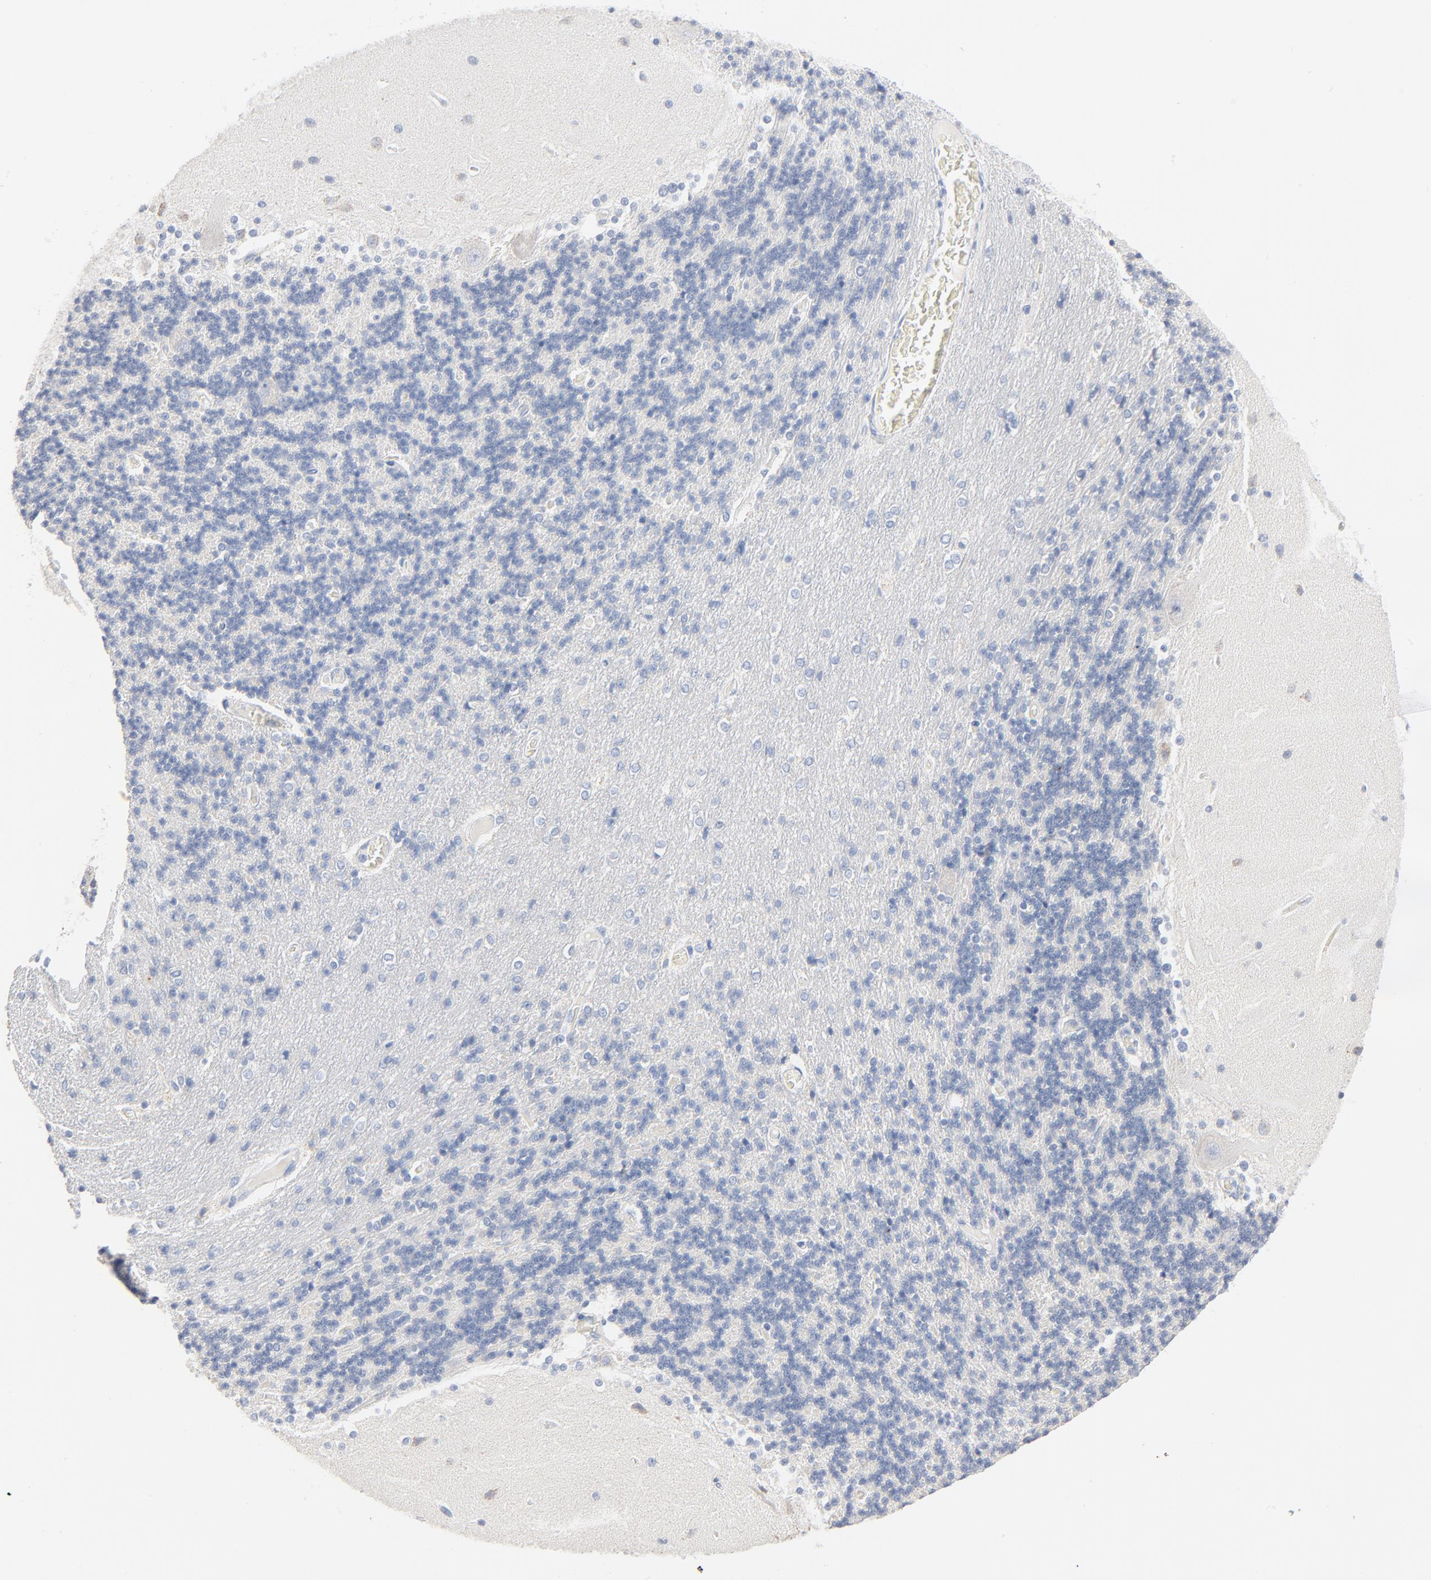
{"staining": {"intensity": "negative", "quantity": "none", "location": "none"}, "tissue": "cerebellum", "cell_type": "Cells in granular layer", "image_type": "normal", "snomed": [{"axis": "morphology", "description": "Normal tissue, NOS"}, {"axis": "topography", "description": "Cerebellum"}], "caption": "Immunohistochemistry micrograph of benign cerebellum stained for a protein (brown), which demonstrates no positivity in cells in granular layer. Brightfield microscopy of immunohistochemistry stained with DAB (3,3'-diaminobenzidine) (brown) and hematoxylin (blue), captured at high magnification.", "gene": "GZMB", "patient": {"sex": "female", "age": 54}}